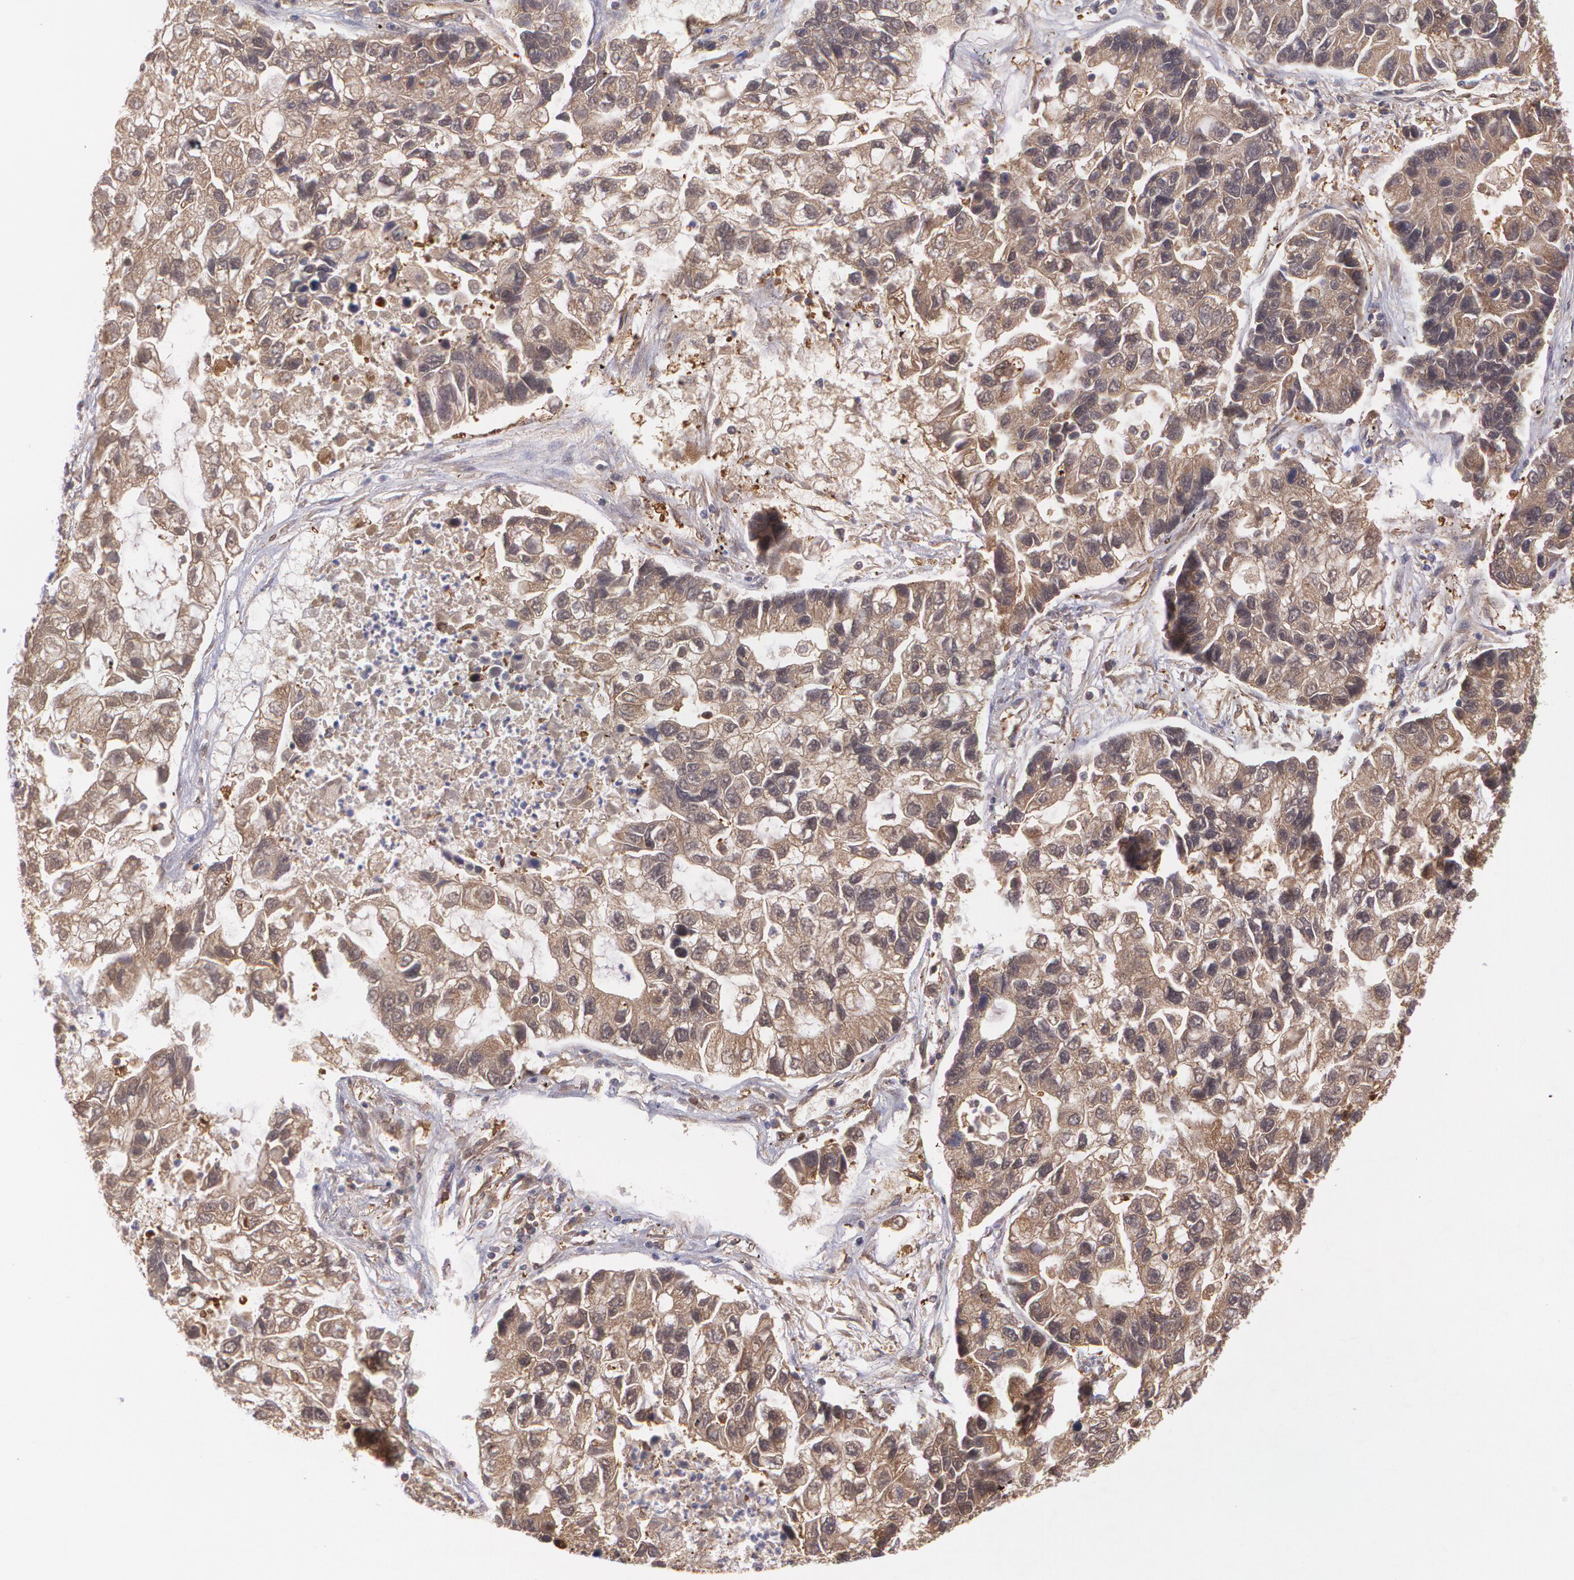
{"staining": {"intensity": "moderate", "quantity": ">75%", "location": "cytoplasmic/membranous"}, "tissue": "lung cancer", "cell_type": "Tumor cells", "image_type": "cancer", "snomed": [{"axis": "morphology", "description": "Adenocarcinoma, NOS"}, {"axis": "topography", "description": "Lung"}], "caption": "This photomicrograph exhibits immunohistochemistry (IHC) staining of human lung cancer (adenocarcinoma), with medium moderate cytoplasmic/membranous positivity in approximately >75% of tumor cells.", "gene": "HSPH1", "patient": {"sex": "female", "age": 51}}